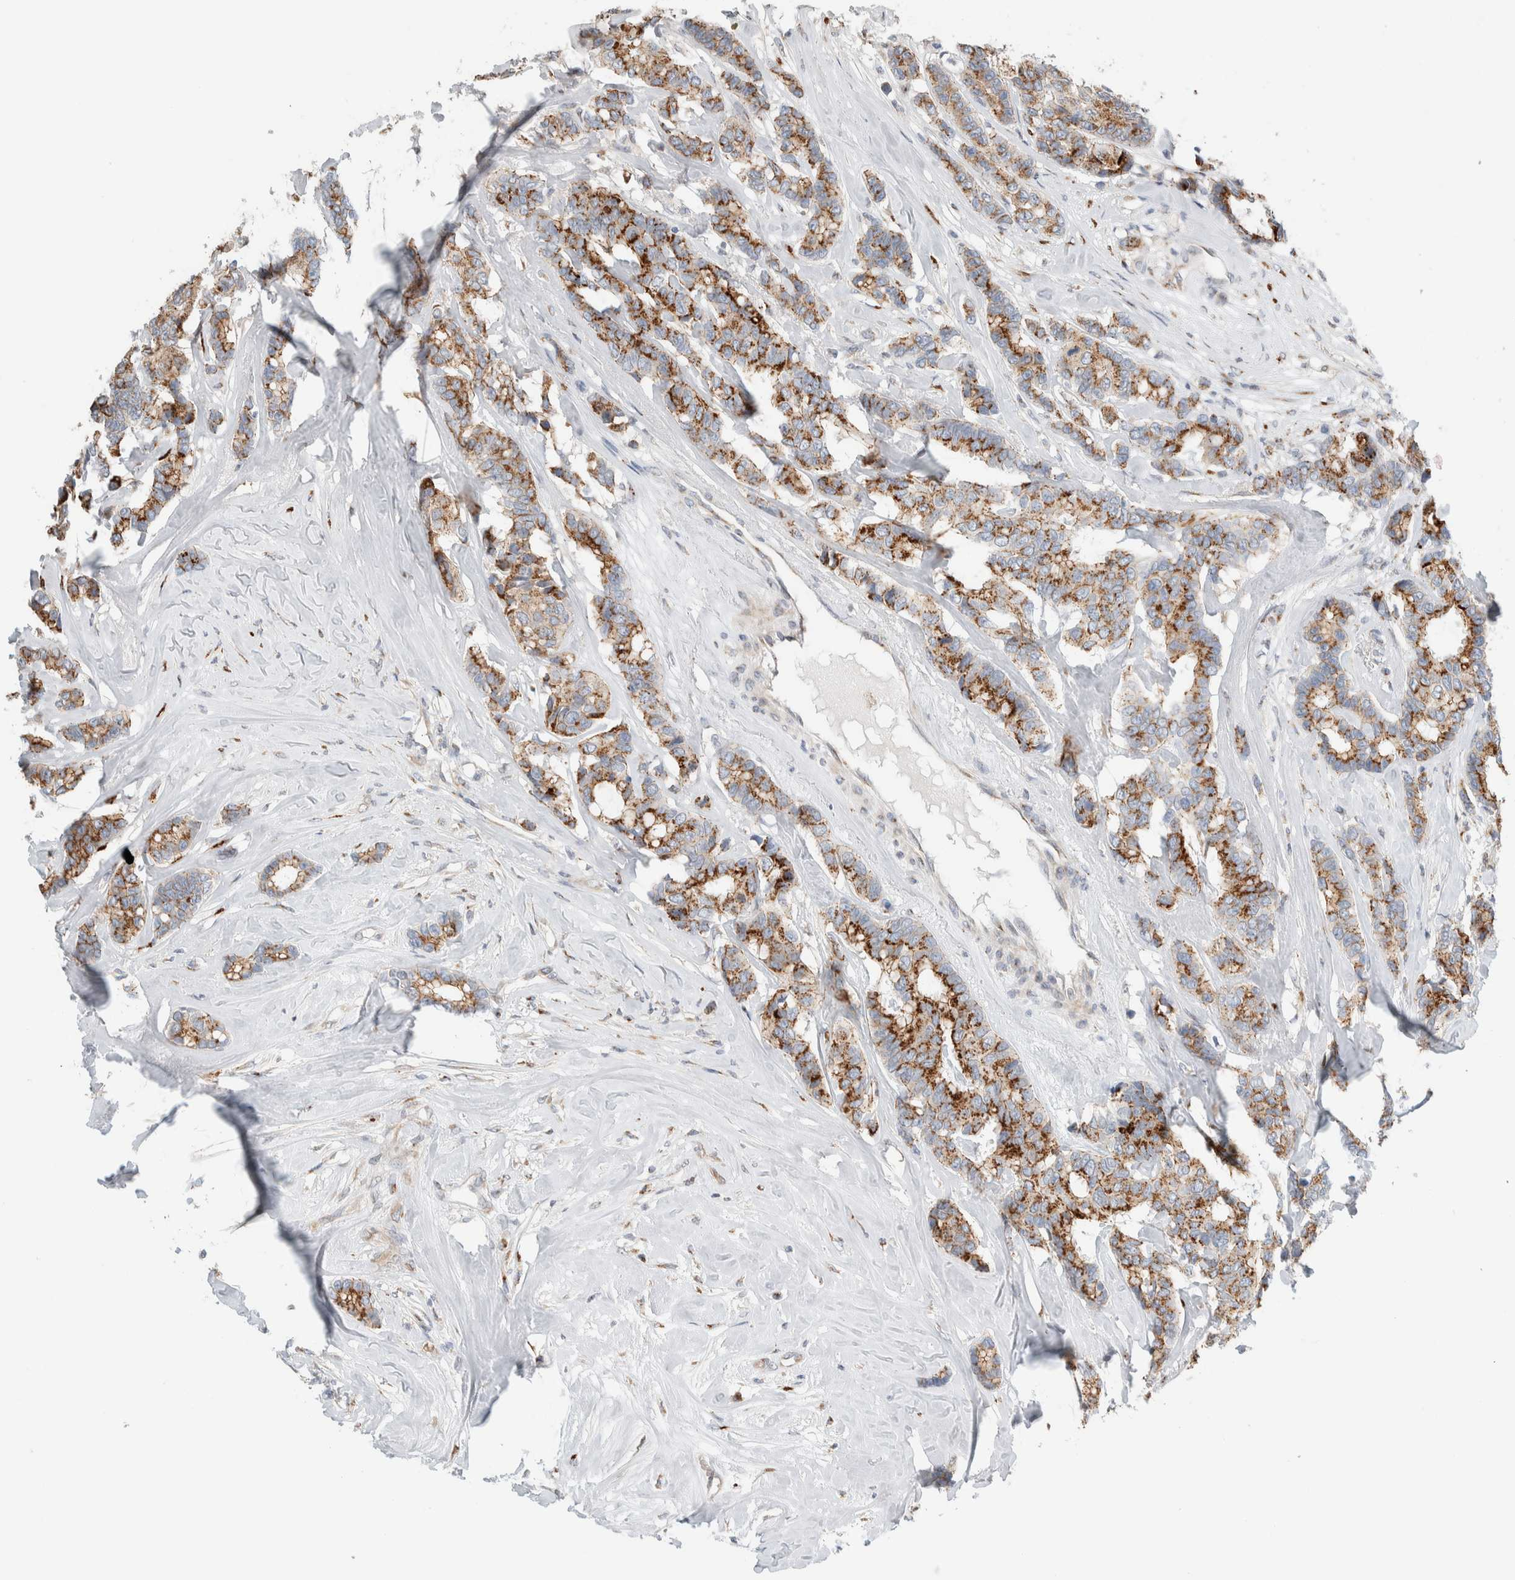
{"staining": {"intensity": "moderate", "quantity": ">75%", "location": "cytoplasmic/membranous"}, "tissue": "breast cancer", "cell_type": "Tumor cells", "image_type": "cancer", "snomed": [{"axis": "morphology", "description": "Duct carcinoma"}, {"axis": "topography", "description": "Breast"}], "caption": "Immunohistochemistry of human breast cancer (intraductal carcinoma) exhibits medium levels of moderate cytoplasmic/membranous positivity in about >75% of tumor cells. Immunohistochemistry (ihc) stains the protein of interest in brown and the nuclei are stained blue.", "gene": "SLC38A10", "patient": {"sex": "female", "age": 87}}